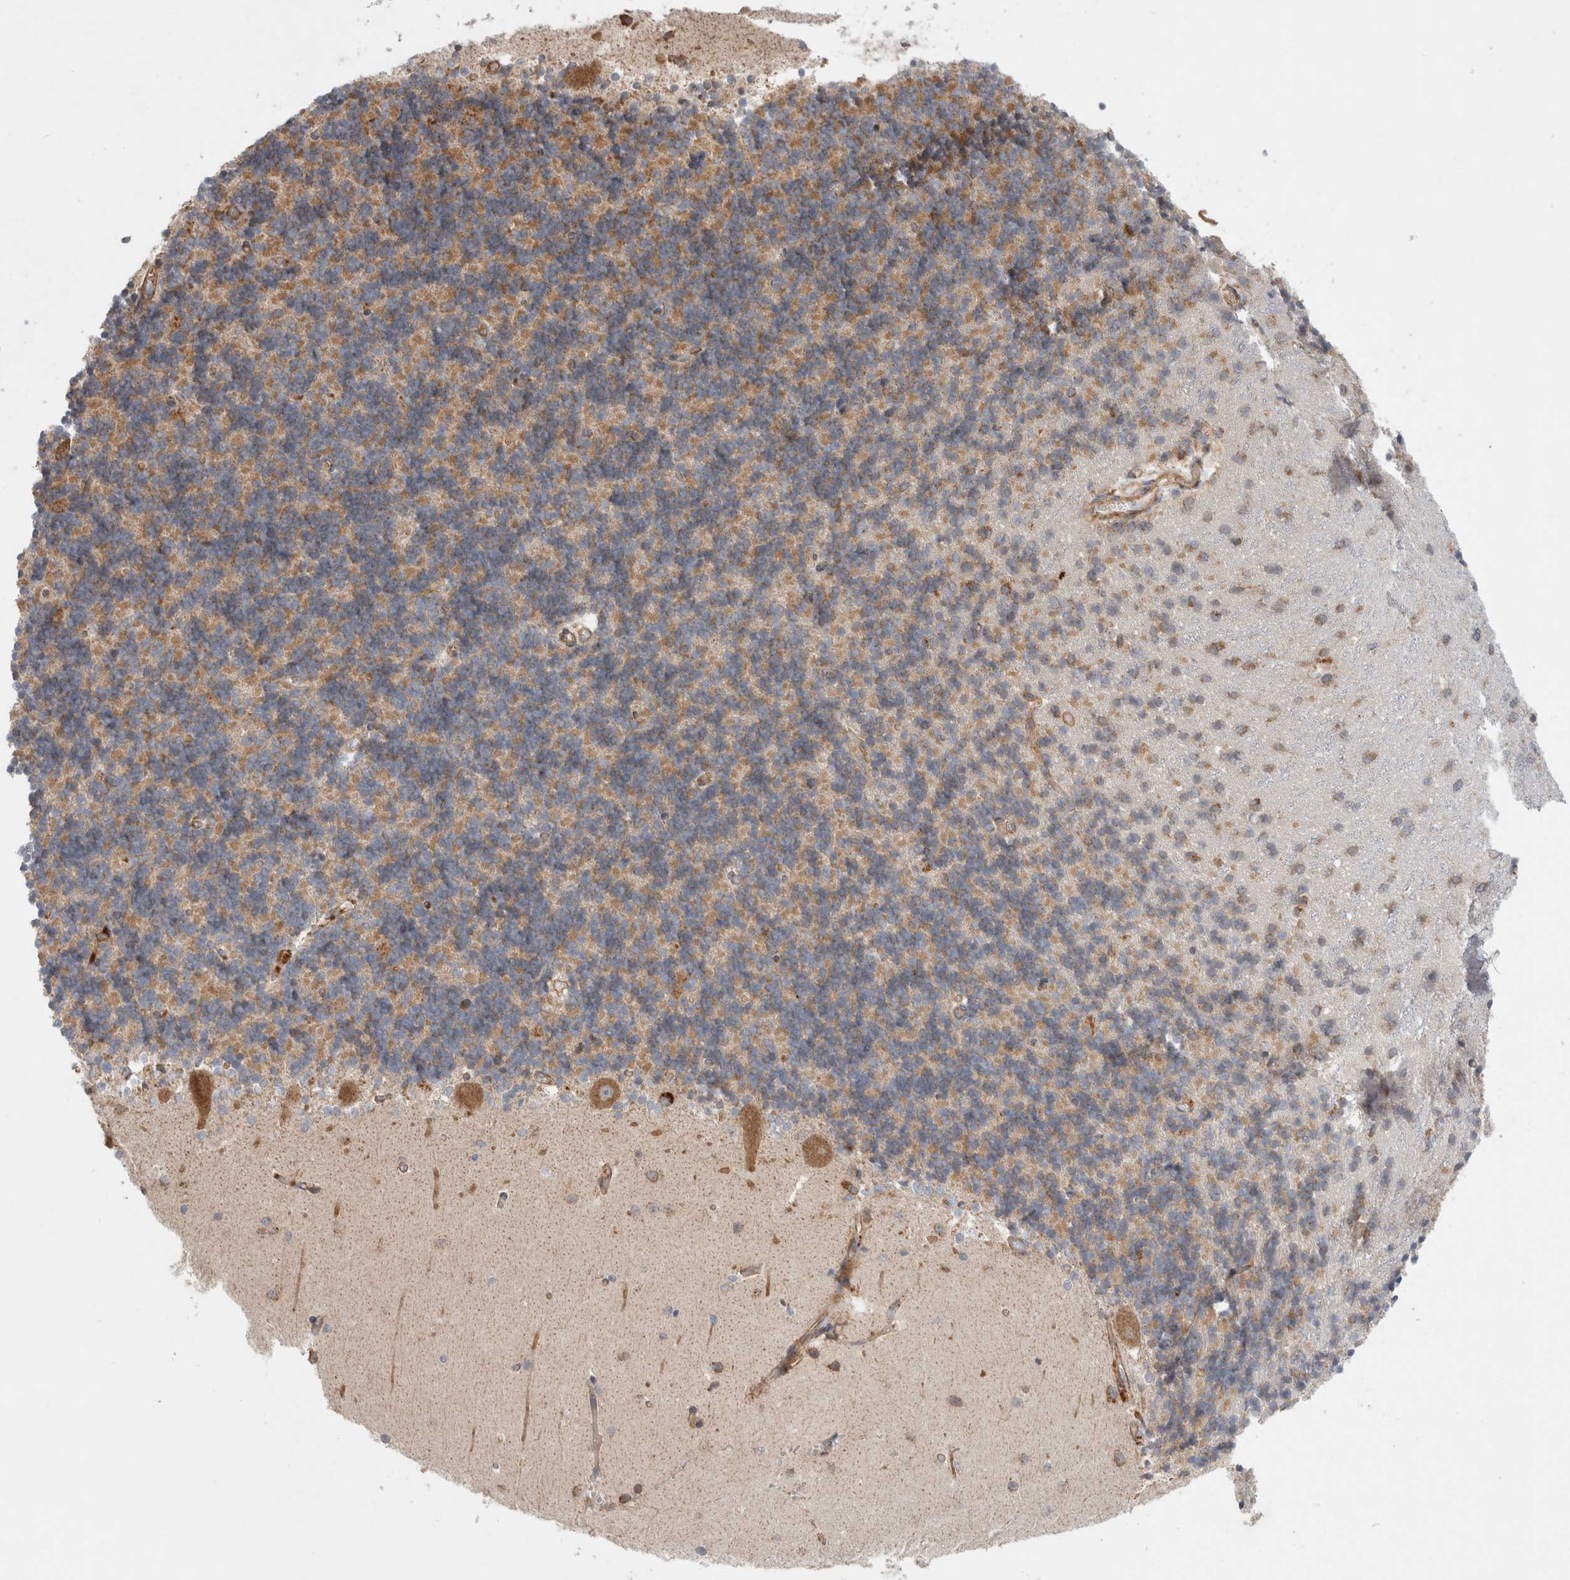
{"staining": {"intensity": "moderate", "quantity": "25%-75%", "location": "cytoplasmic/membranous"}, "tissue": "cerebellum", "cell_type": "Cells in granular layer", "image_type": "normal", "snomed": [{"axis": "morphology", "description": "Normal tissue, NOS"}, {"axis": "topography", "description": "Cerebellum"}], "caption": "Approximately 25%-75% of cells in granular layer in normal cerebellum demonstrate moderate cytoplasmic/membranous protein staining as visualized by brown immunohistochemical staining.", "gene": "MRPS28", "patient": {"sex": "male", "age": 37}}